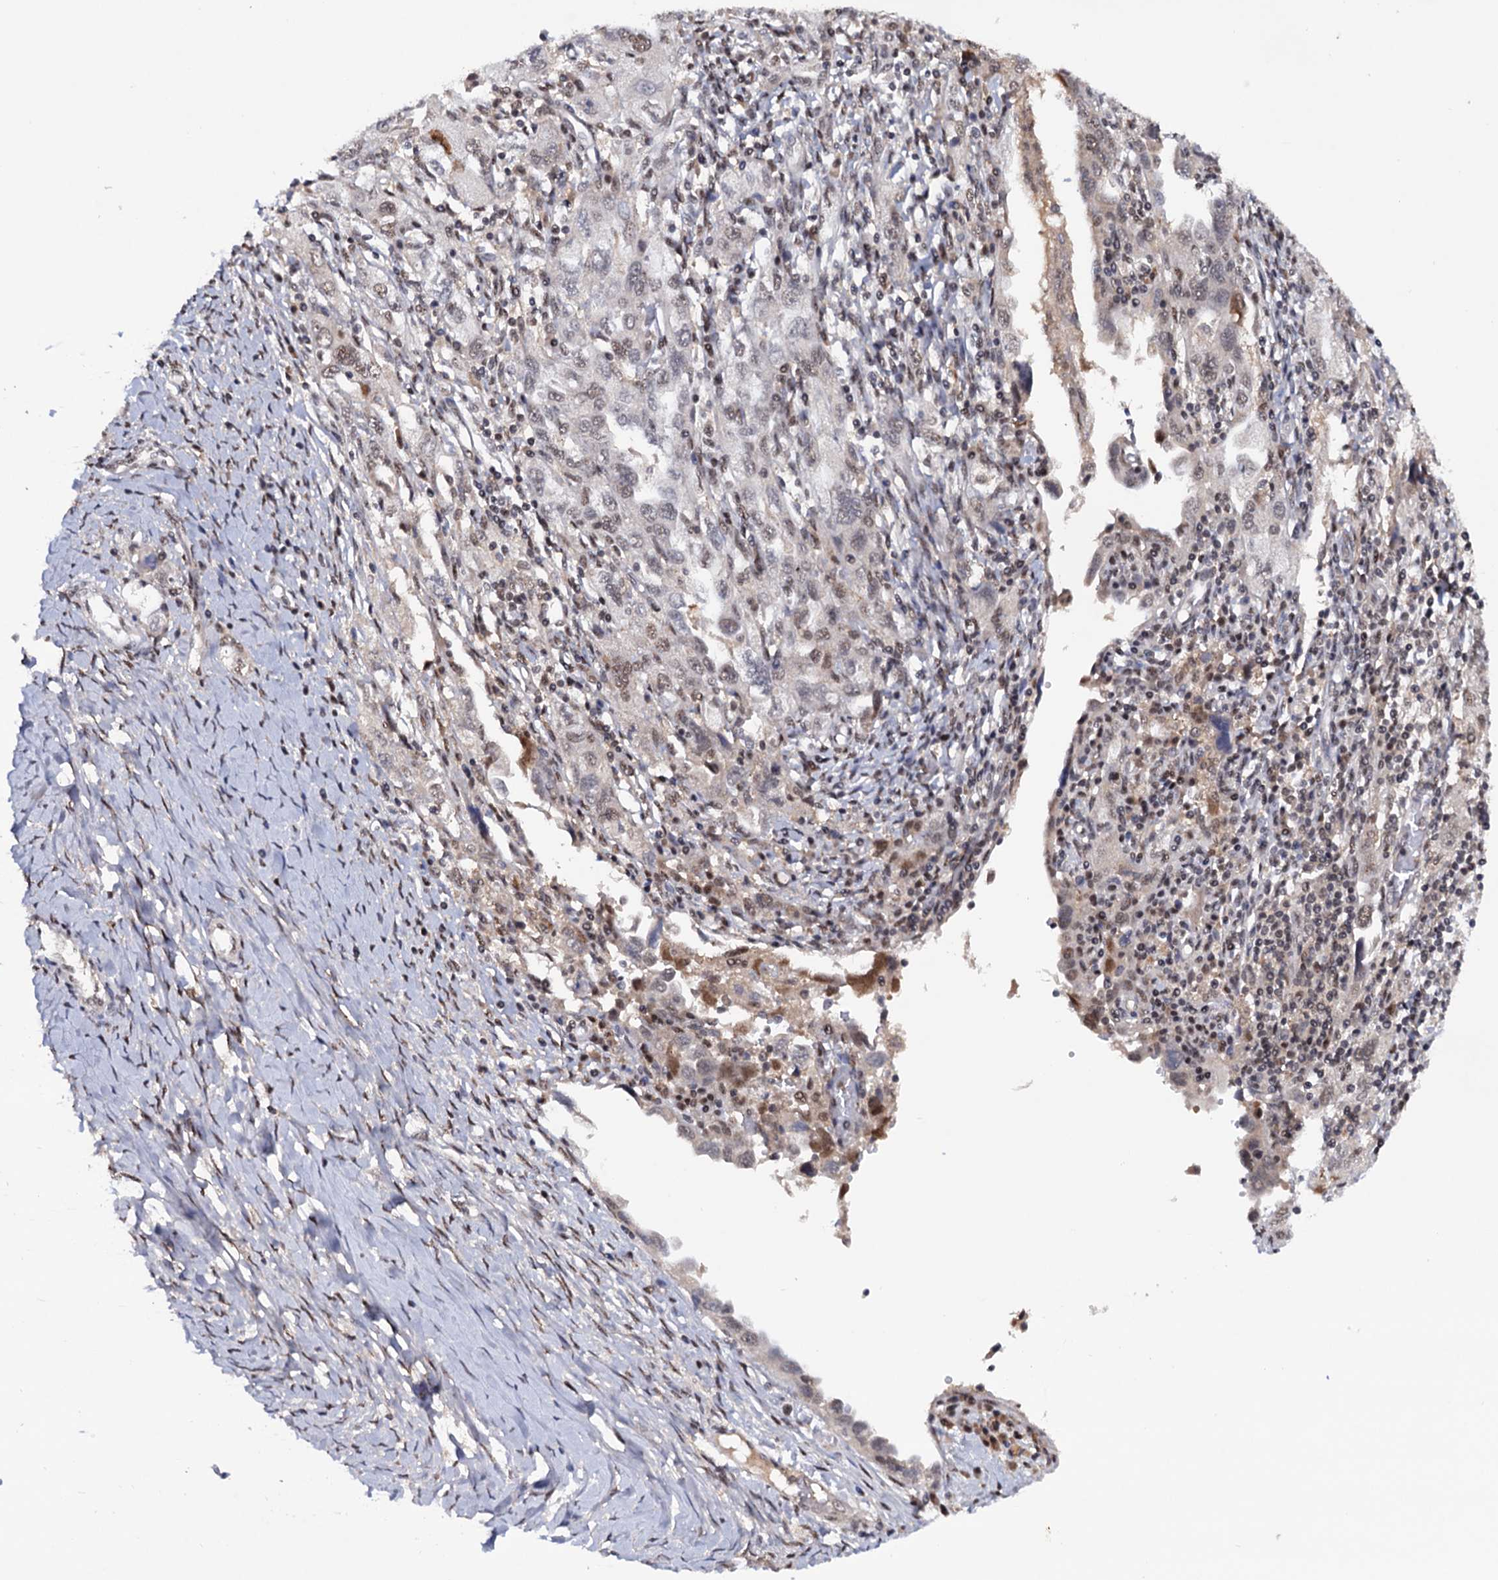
{"staining": {"intensity": "moderate", "quantity": "<25%", "location": "nuclear"}, "tissue": "ovarian cancer", "cell_type": "Tumor cells", "image_type": "cancer", "snomed": [{"axis": "morphology", "description": "Carcinoma, NOS"}, {"axis": "morphology", "description": "Cystadenocarcinoma, serous, NOS"}, {"axis": "topography", "description": "Ovary"}], "caption": "This photomicrograph shows ovarian serous cystadenocarcinoma stained with immunohistochemistry (IHC) to label a protein in brown. The nuclear of tumor cells show moderate positivity for the protein. Nuclei are counter-stained blue.", "gene": "TBC1D12", "patient": {"sex": "female", "age": 69}}